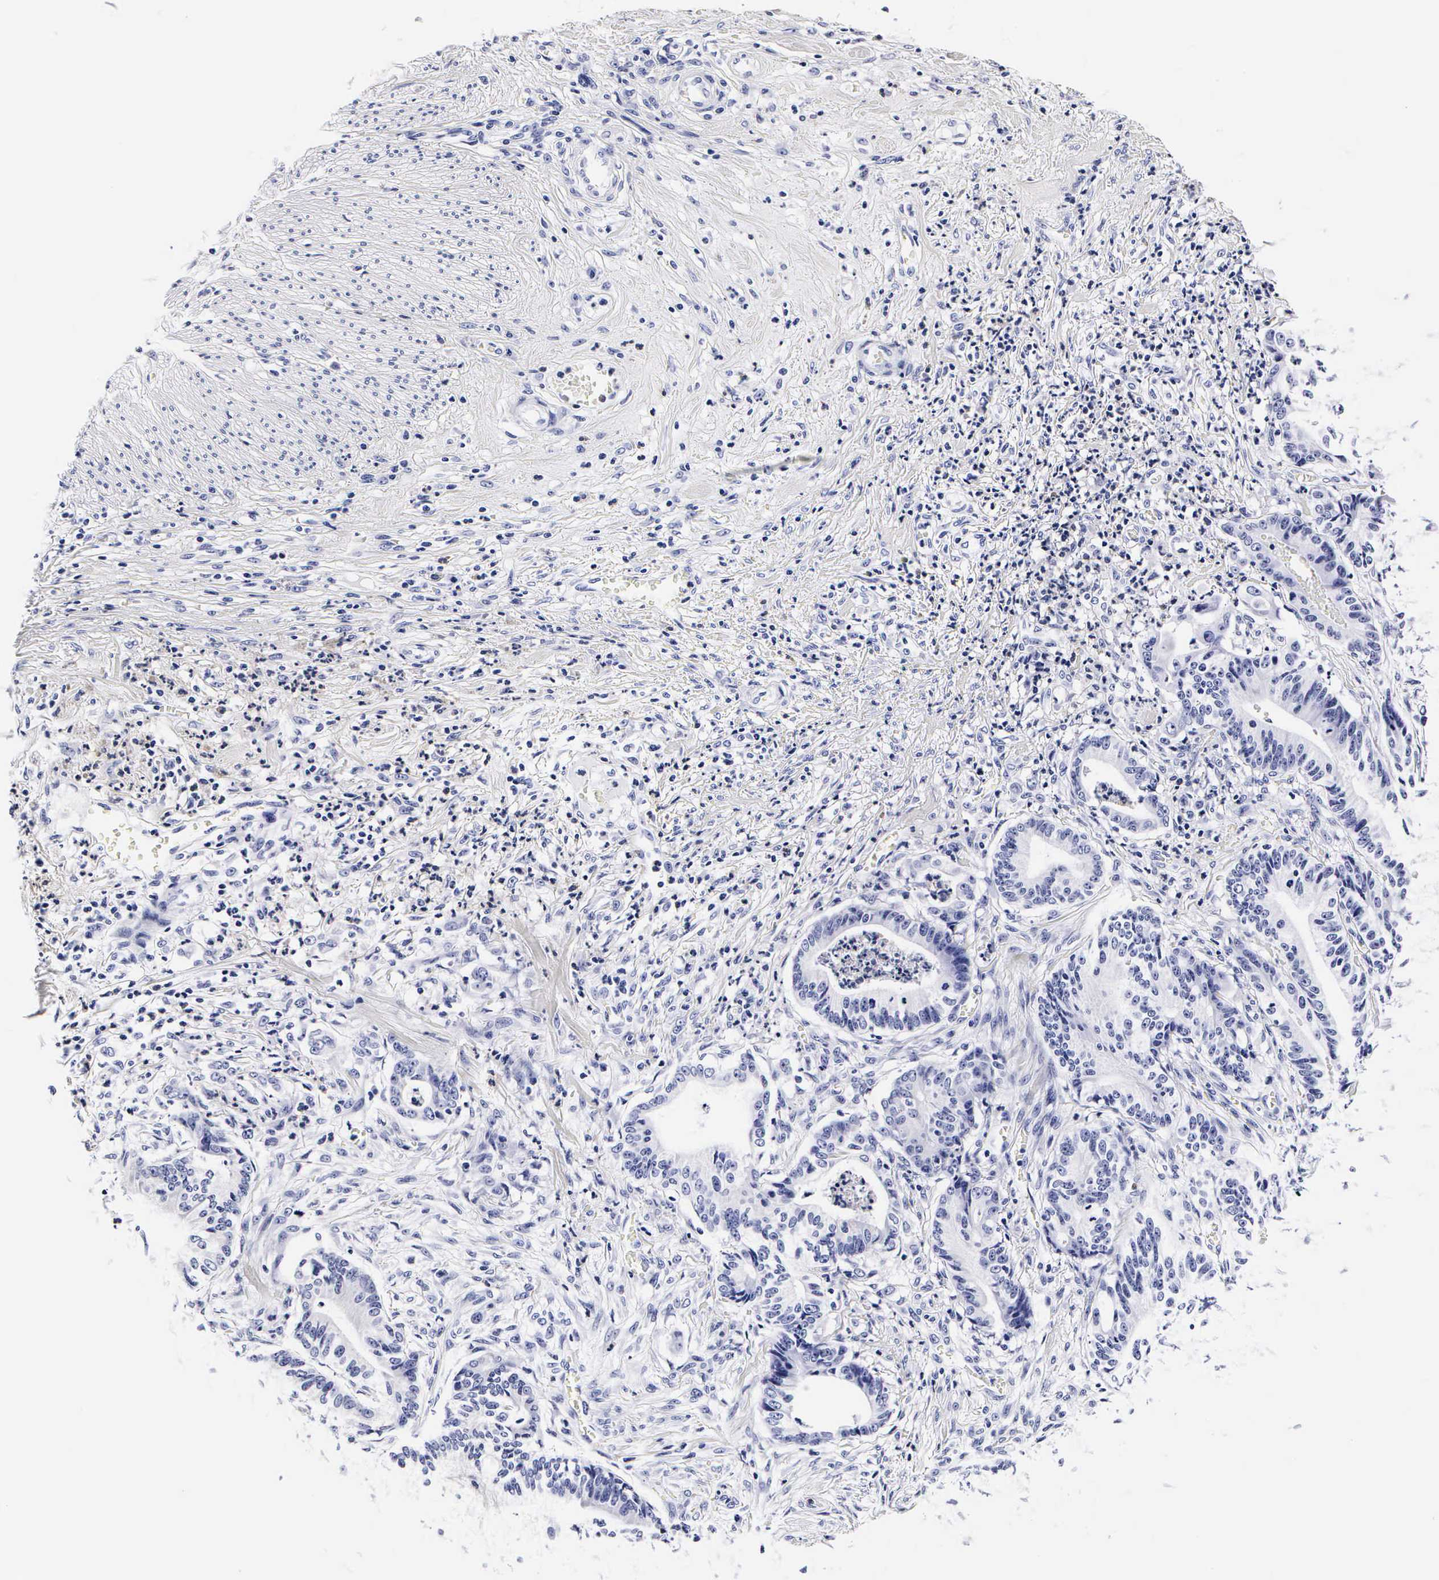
{"staining": {"intensity": "negative", "quantity": "none", "location": "none"}, "tissue": "stomach cancer", "cell_type": "Tumor cells", "image_type": "cancer", "snomed": [{"axis": "morphology", "description": "Adenocarcinoma, NOS"}, {"axis": "topography", "description": "Stomach, lower"}], "caption": "Stomach cancer stained for a protein using immunohistochemistry (IHC) demonstrates no staining tumor cells.", "gene": "RNASE6", "patient": {"sex": "female", "age": 86}}